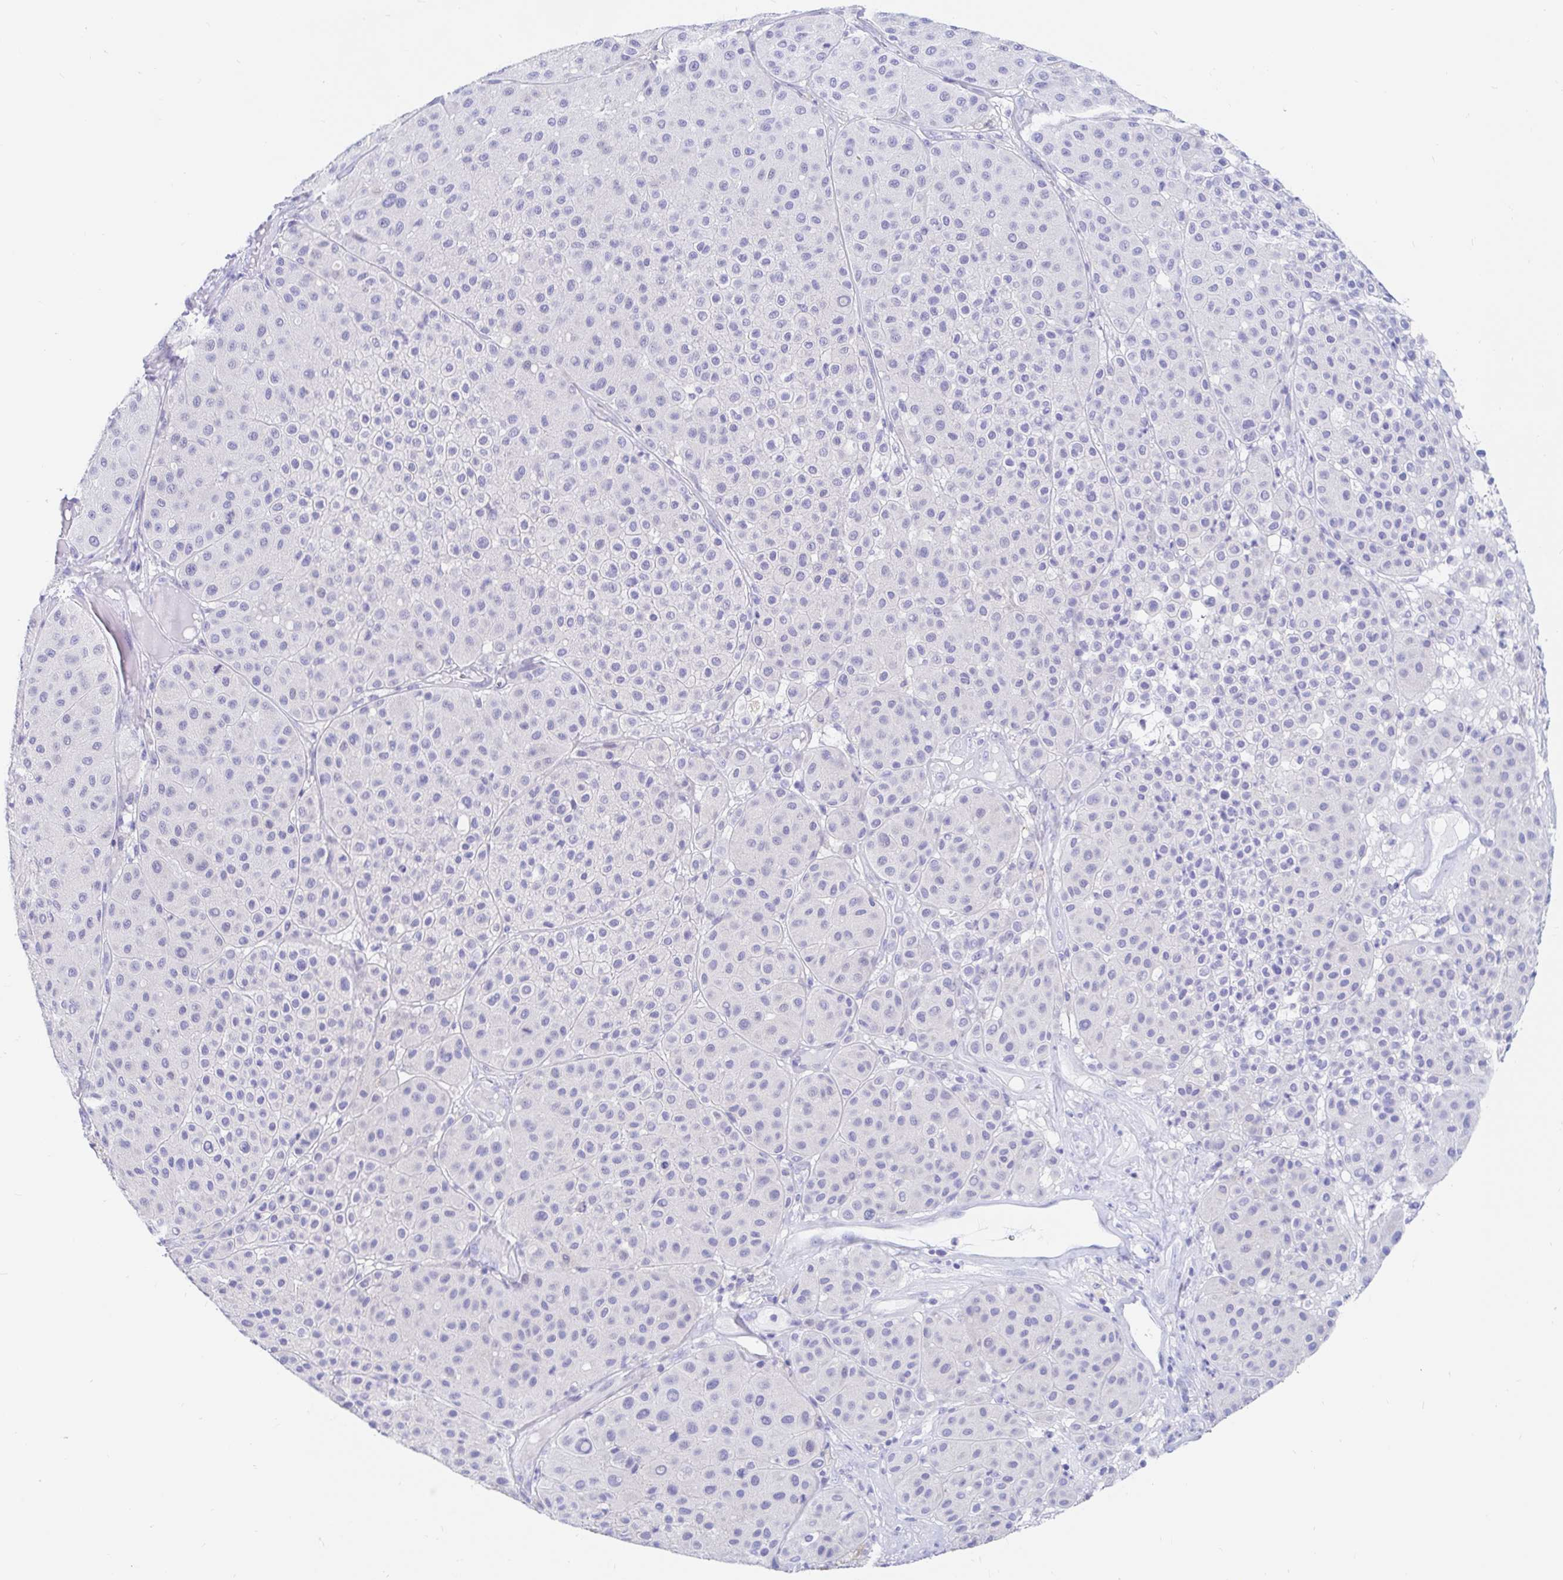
{"staining": {"intensity": "negative", "quantity": "none", "location": "none"}, "tissue": "melanoma", "cell_type": "Tumor cells", "image_type": "cancer", "snomed": [{"axis": "morphology", "description": "Malignant melanoma, Metastatic site"}, {"axis": "topography", "description": "Smooth muscle"}], "caption": "The histopathology image shows no staining of tumor cells in malignant melanoma (metastatic site).", "gene": "PPP1R1B", "patient": {"sex": "male", "age": 41}}